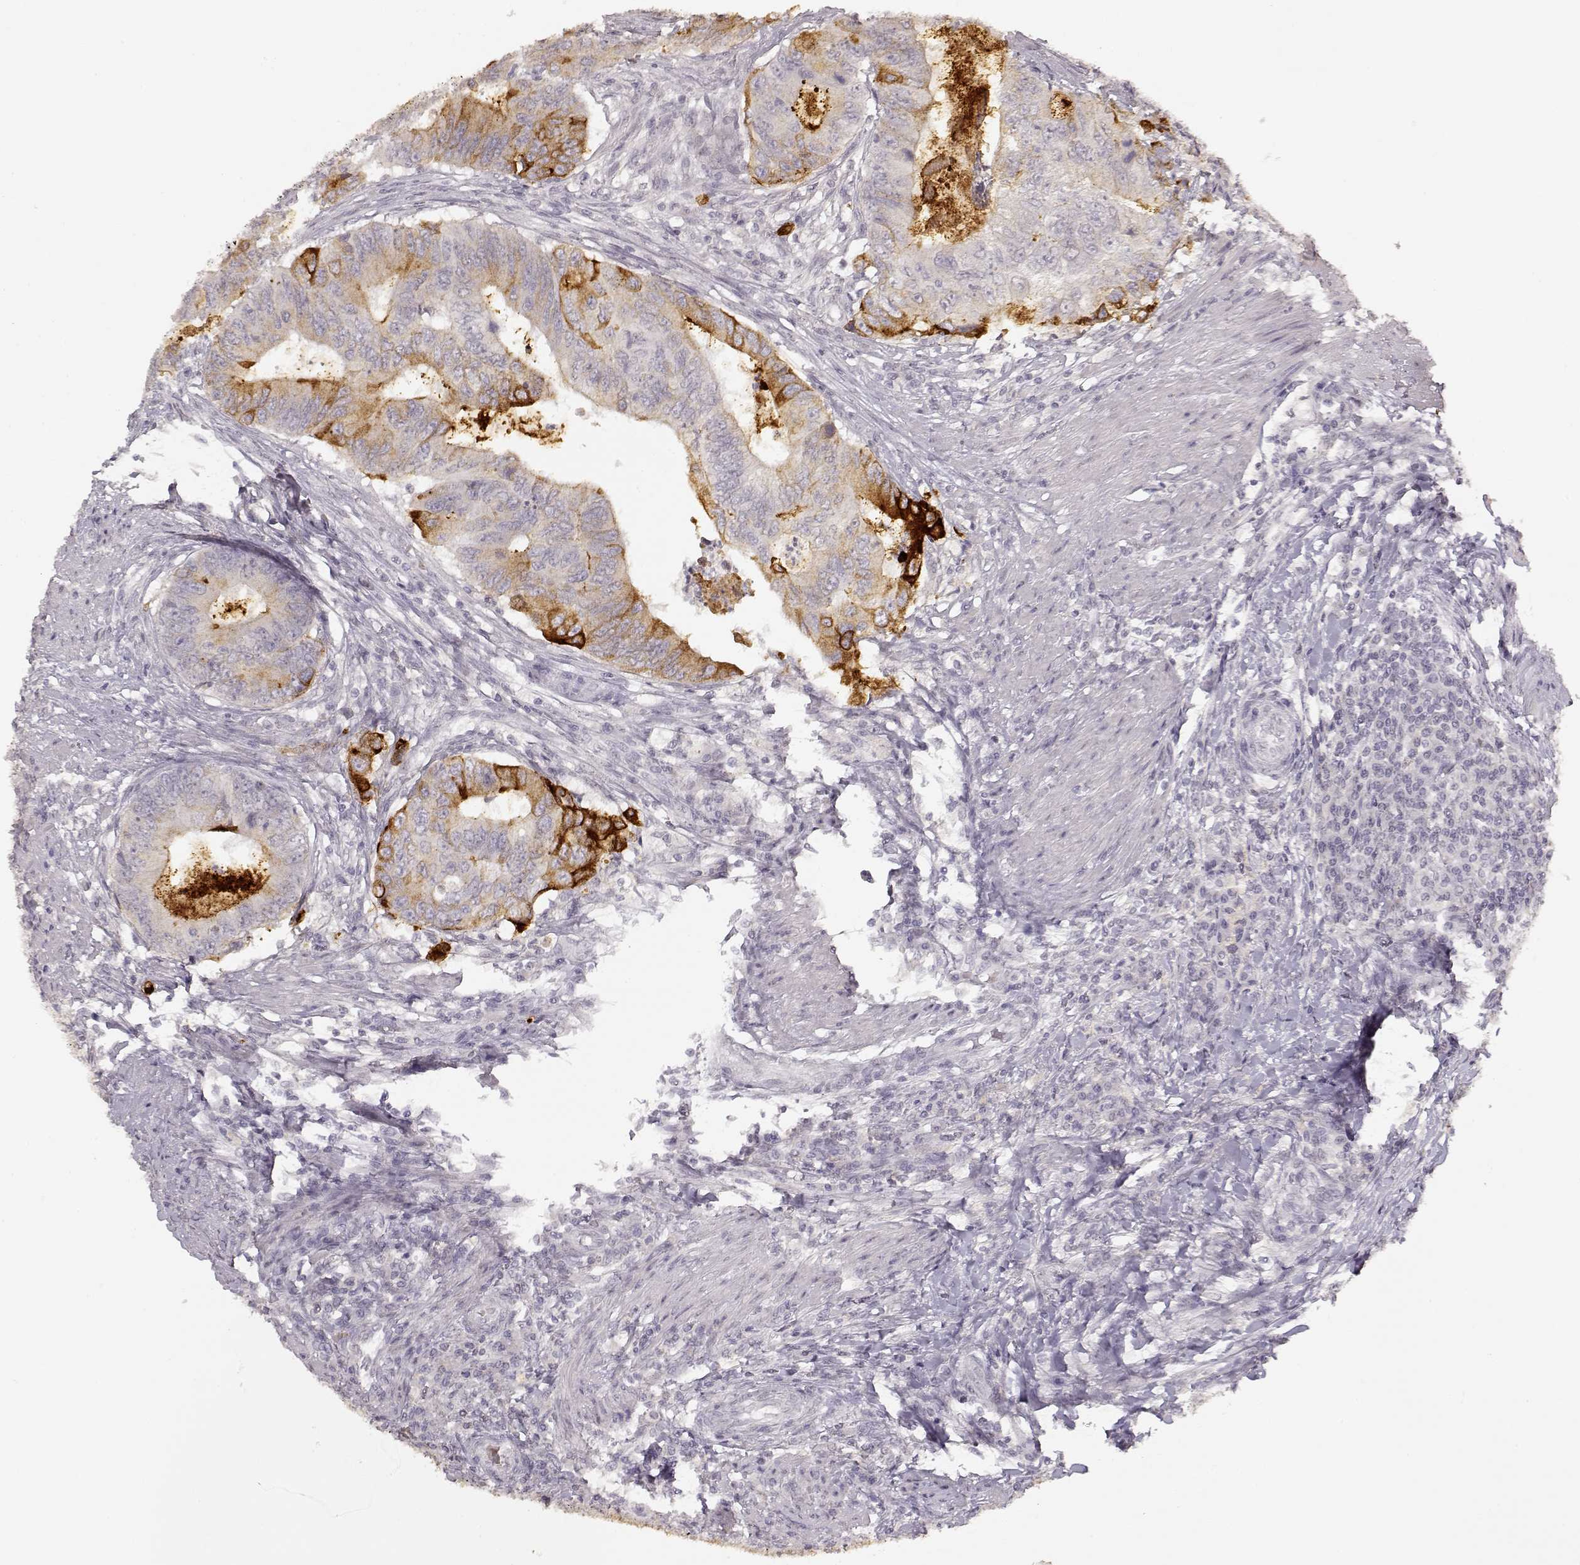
{"staining": {"intensity": "moderate", "quantity": "<25%", "location": "cytoplasmic/membranous"}, "tissue": "colorectal cancer", "cell_type": "Tumor cells", "image_type": "cancer", "snomed": [{"axis": "morphology", "description": "Adenocarcinoma, NOS"}, {"axis": "topography", "description": "Colon"}], "caption": "DAB (3,3'-diaminobenzidine) immunohistochemical staining of colorectal cancer (adenocarcinoma) demonstrates moderate cytoplasmic/membranous protein expression in about <25% of tumor cells.", "gene": "LAMC2", "patient": {"sex": "male", "age": 53}}